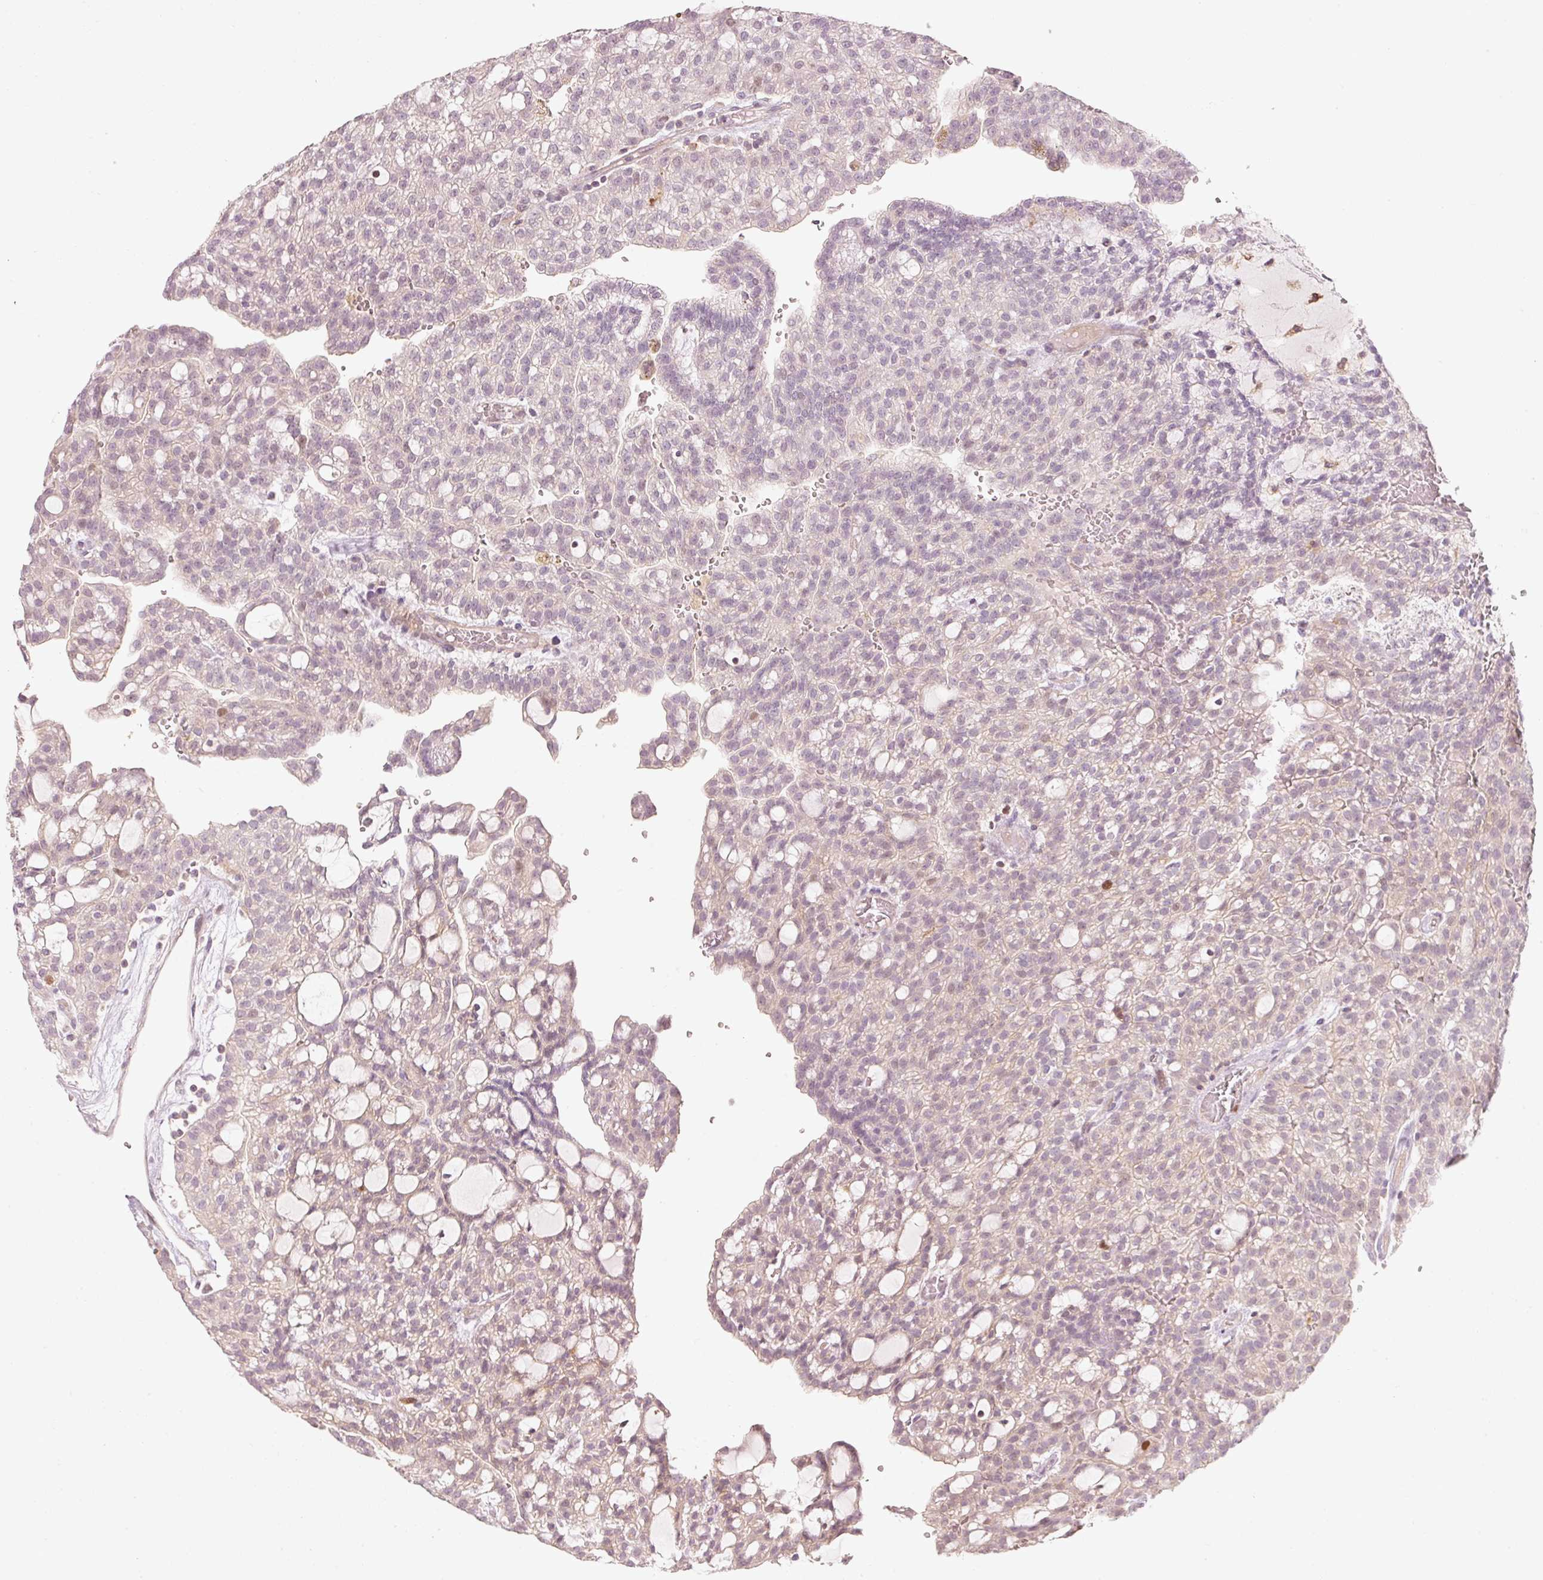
{"staining": {"intensity": "negative", "quantity": "none", "location": "none"}, "tissue": "renal cancer", "cell_type": "Tumor cells", "image_type": "cancer", "snomed": [{"axis": "morphology", "description": "Adenocarcinoma, NOS"}, {"axis": "topography", "description": "Kidney"}], "caption": "Immunohistochemistry (IHC) histopathology image of human renal cancer (adenocarcinoma) stained for a protein (brown), which exhibits no expression in tumor cells. (Brightfield microscopy of DAB (3,3'-diaminobenzidine) immunohistochemistry (IHC) at high magnification).", "gene": "TREX2", "patient": {"sex": "male", "age": 63}}